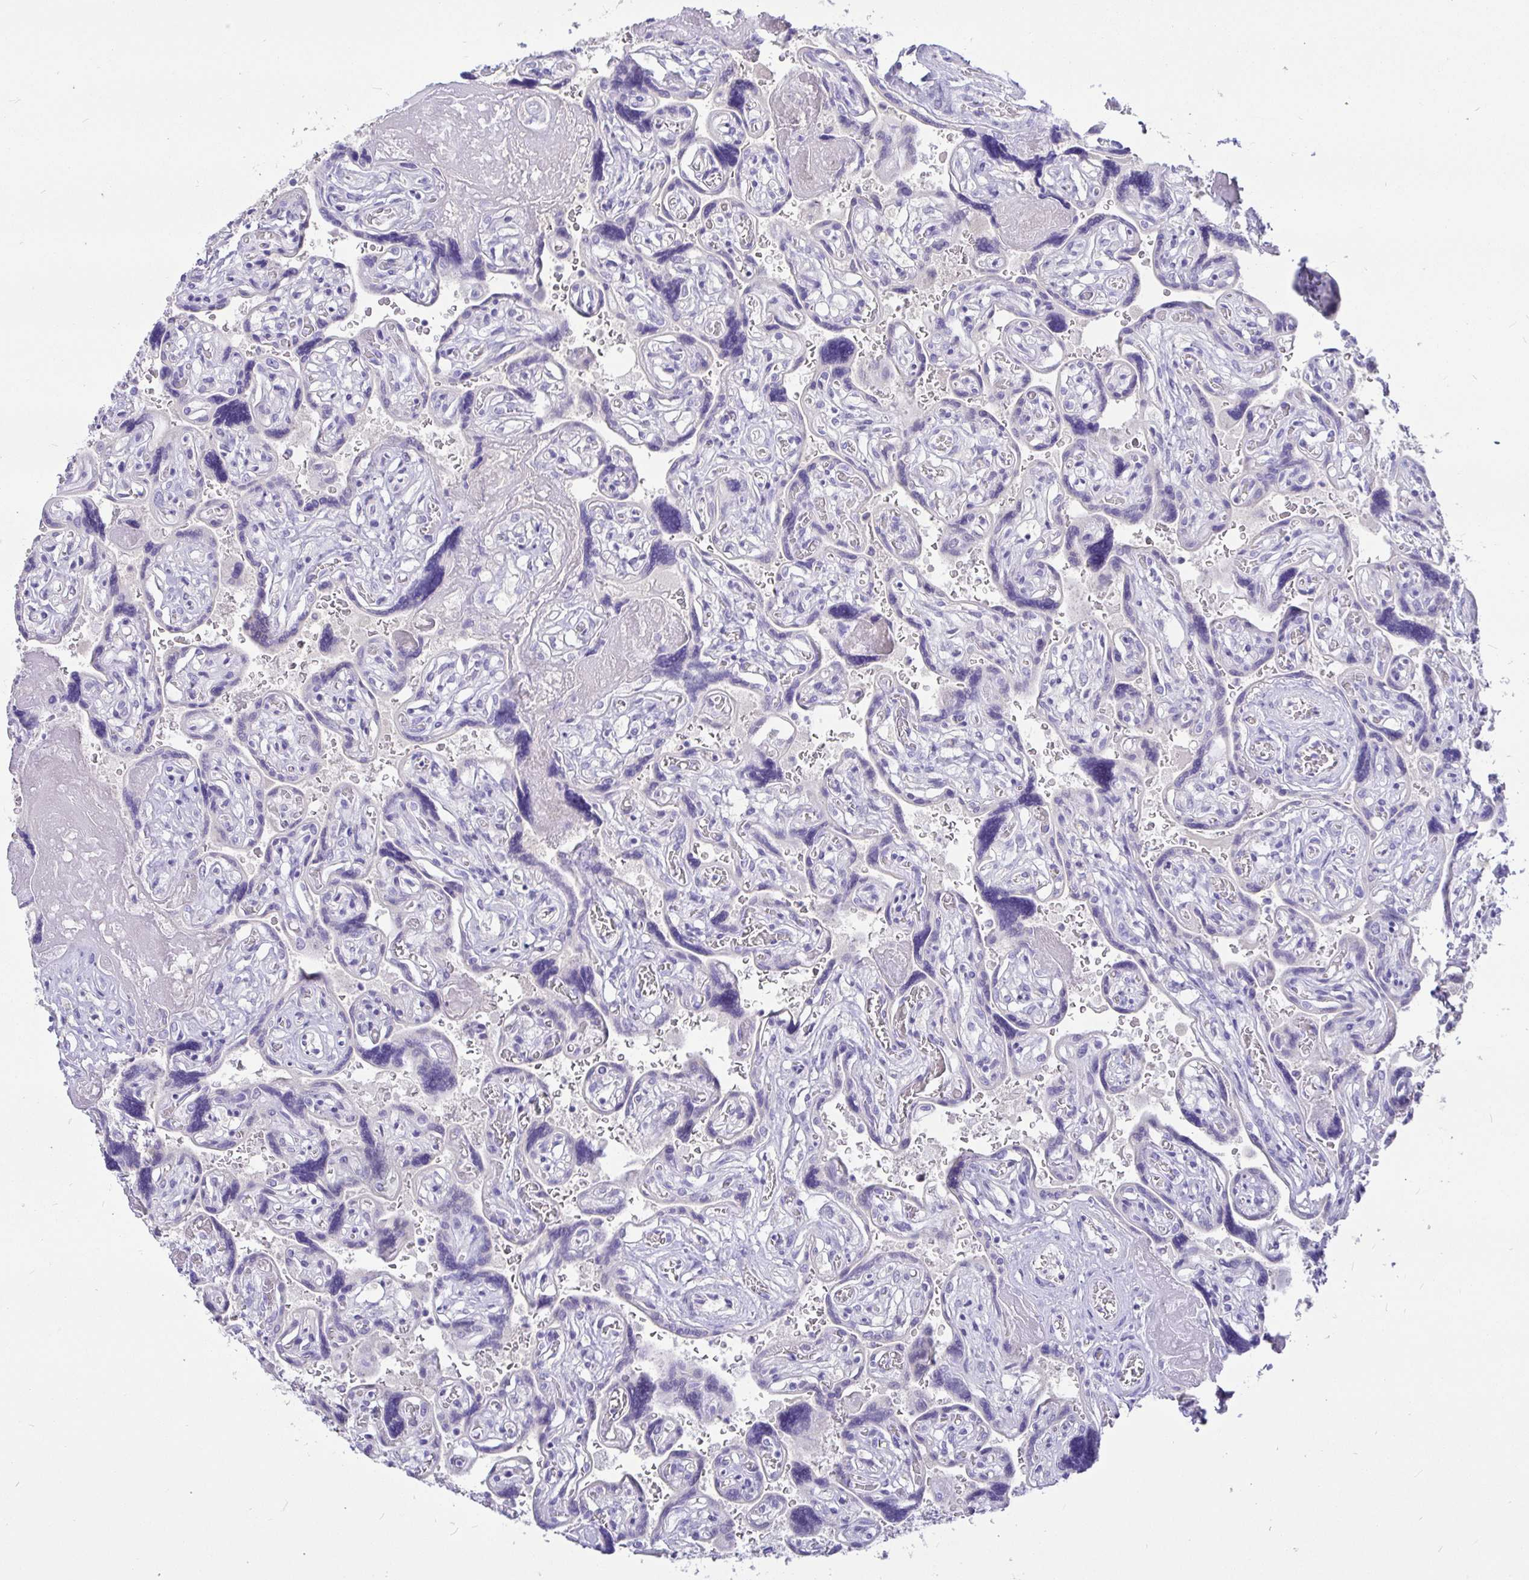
{"staining": {"intensity": "negative", "quantity": "none", "location": "none"}, "tissue": "placenta", "cell_type": "Decidual cells", "image_type": "normal", "snomed": [{"axis": "morphology", "description": "Normal tissue, NOS"}, {"axis": "topography", "description": "Placenta"}], "caption": "The histopathology image exhibits no staining of decidual cells in benign placenta. Nuclei are stained in blue.", "gene": "TPTE", "patient": {"sex": "female", "age": 32}}